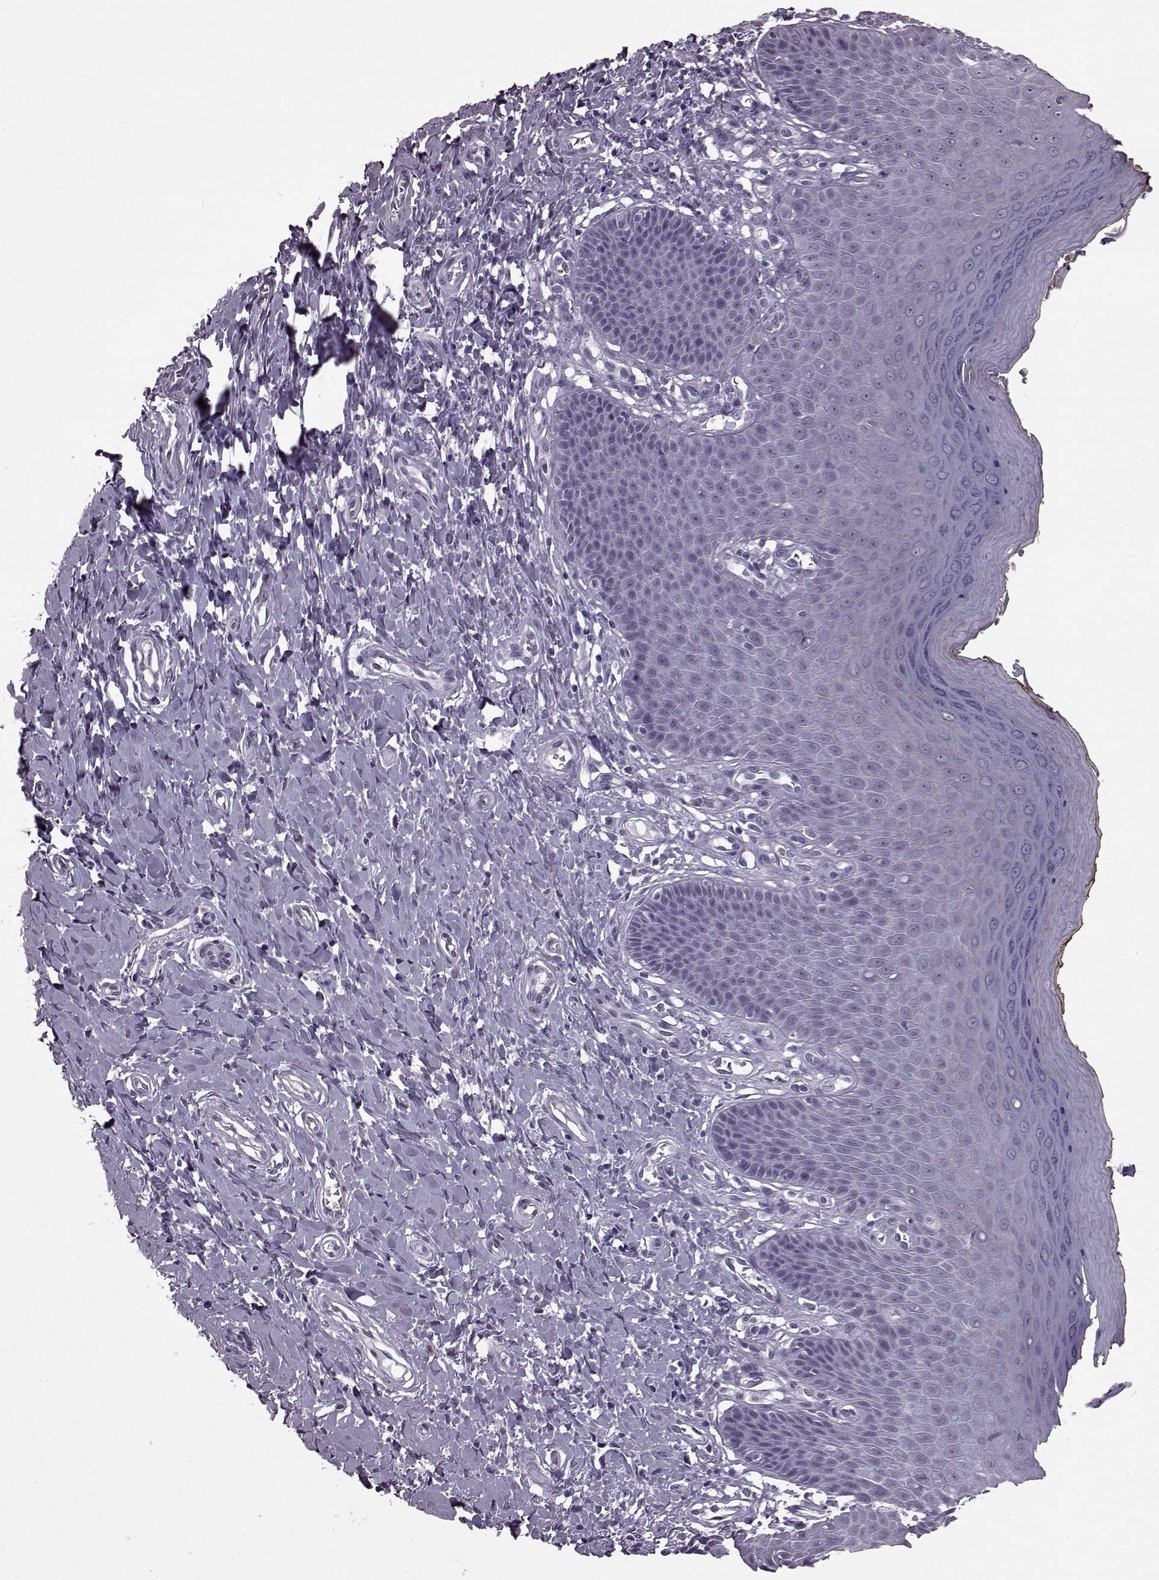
{"staining": {"intensity": "negative", "quantity": "none", "location": "none"}, "tissue": "vagina", "cell_type": "Squamous epithelial cells", "image_type": "normal", "snomed": [{"axis": "morphology", "description": "Normal tissue, NOS"}, {"axis": "topography", "description": "Vagina"}], "caption": "Immunohistochemistry histopathology image of normal vagina: human vagina stained with DAB shows no significant protein staining in squamous epithelial cells.", "gene": "SLC28A2", "patient": {"sex": "female", "age": 83}}